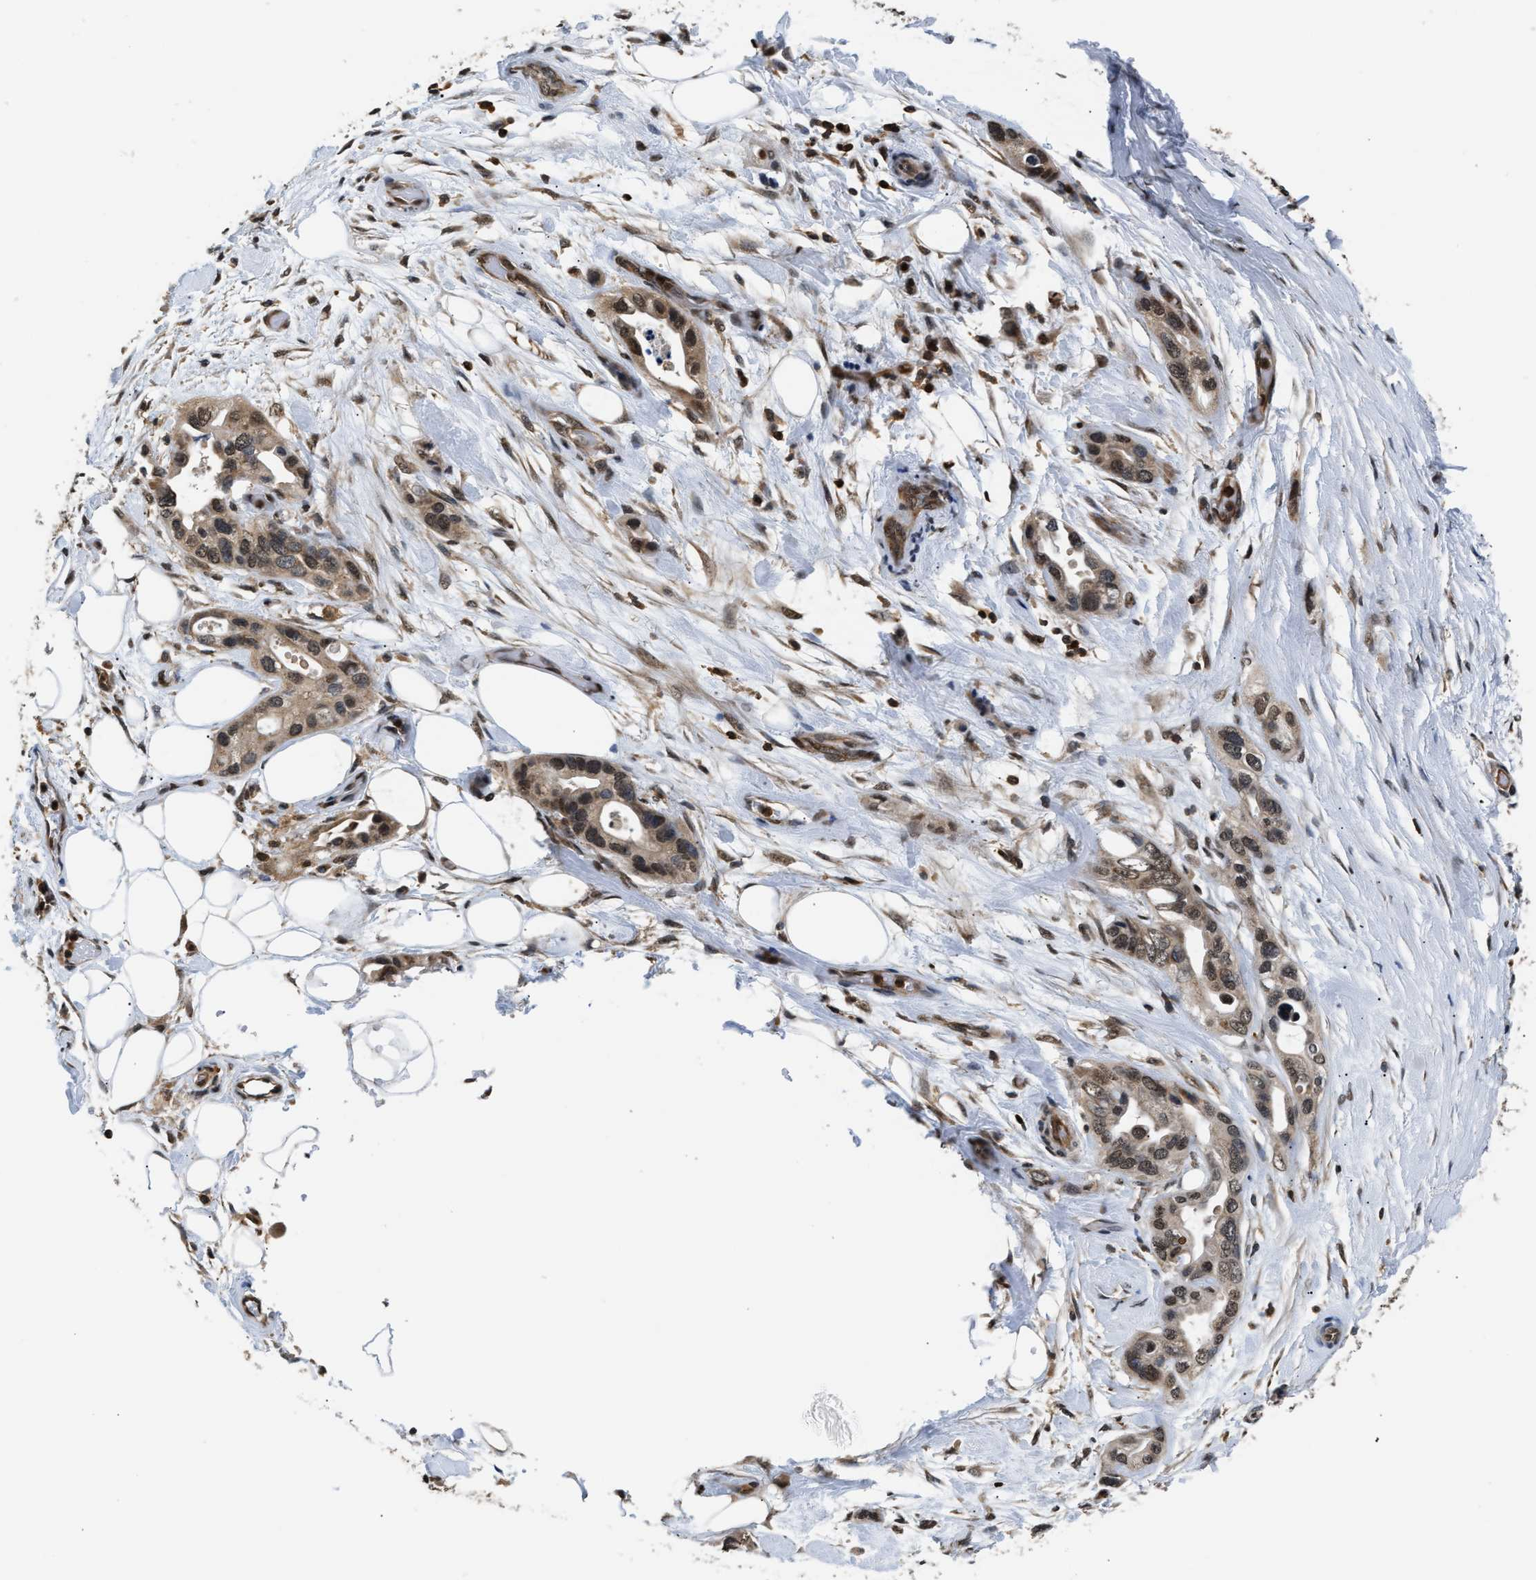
{"staining": {"intensity": "moderate", "quantity": ">75%", "location": "cytoplasmic/membranous,nuclear"}, "tissue": "pancreatic cancer", "cell_type": "Tumor cells", "image_type": "cancer", "snomed": [{"axis": "morphology", "description": "Adenocarcinoma, NOS"}, {"axis": "topography", "description": "Pancreas"}], "caption": "Pancreatic cancer tissue reveals moderate cytoplasmic/membranous and nuclear positivity in approximately >75% of tumor cells The staining was performed using DAB (3,3'-diaminobenzidine) to visualize the protein expression in brown, while the nuclei were stained in blue with hematoxylin (Magnification: 20x).", "gene": "STK10", "patient": {"sex": "female", "age": 77}}